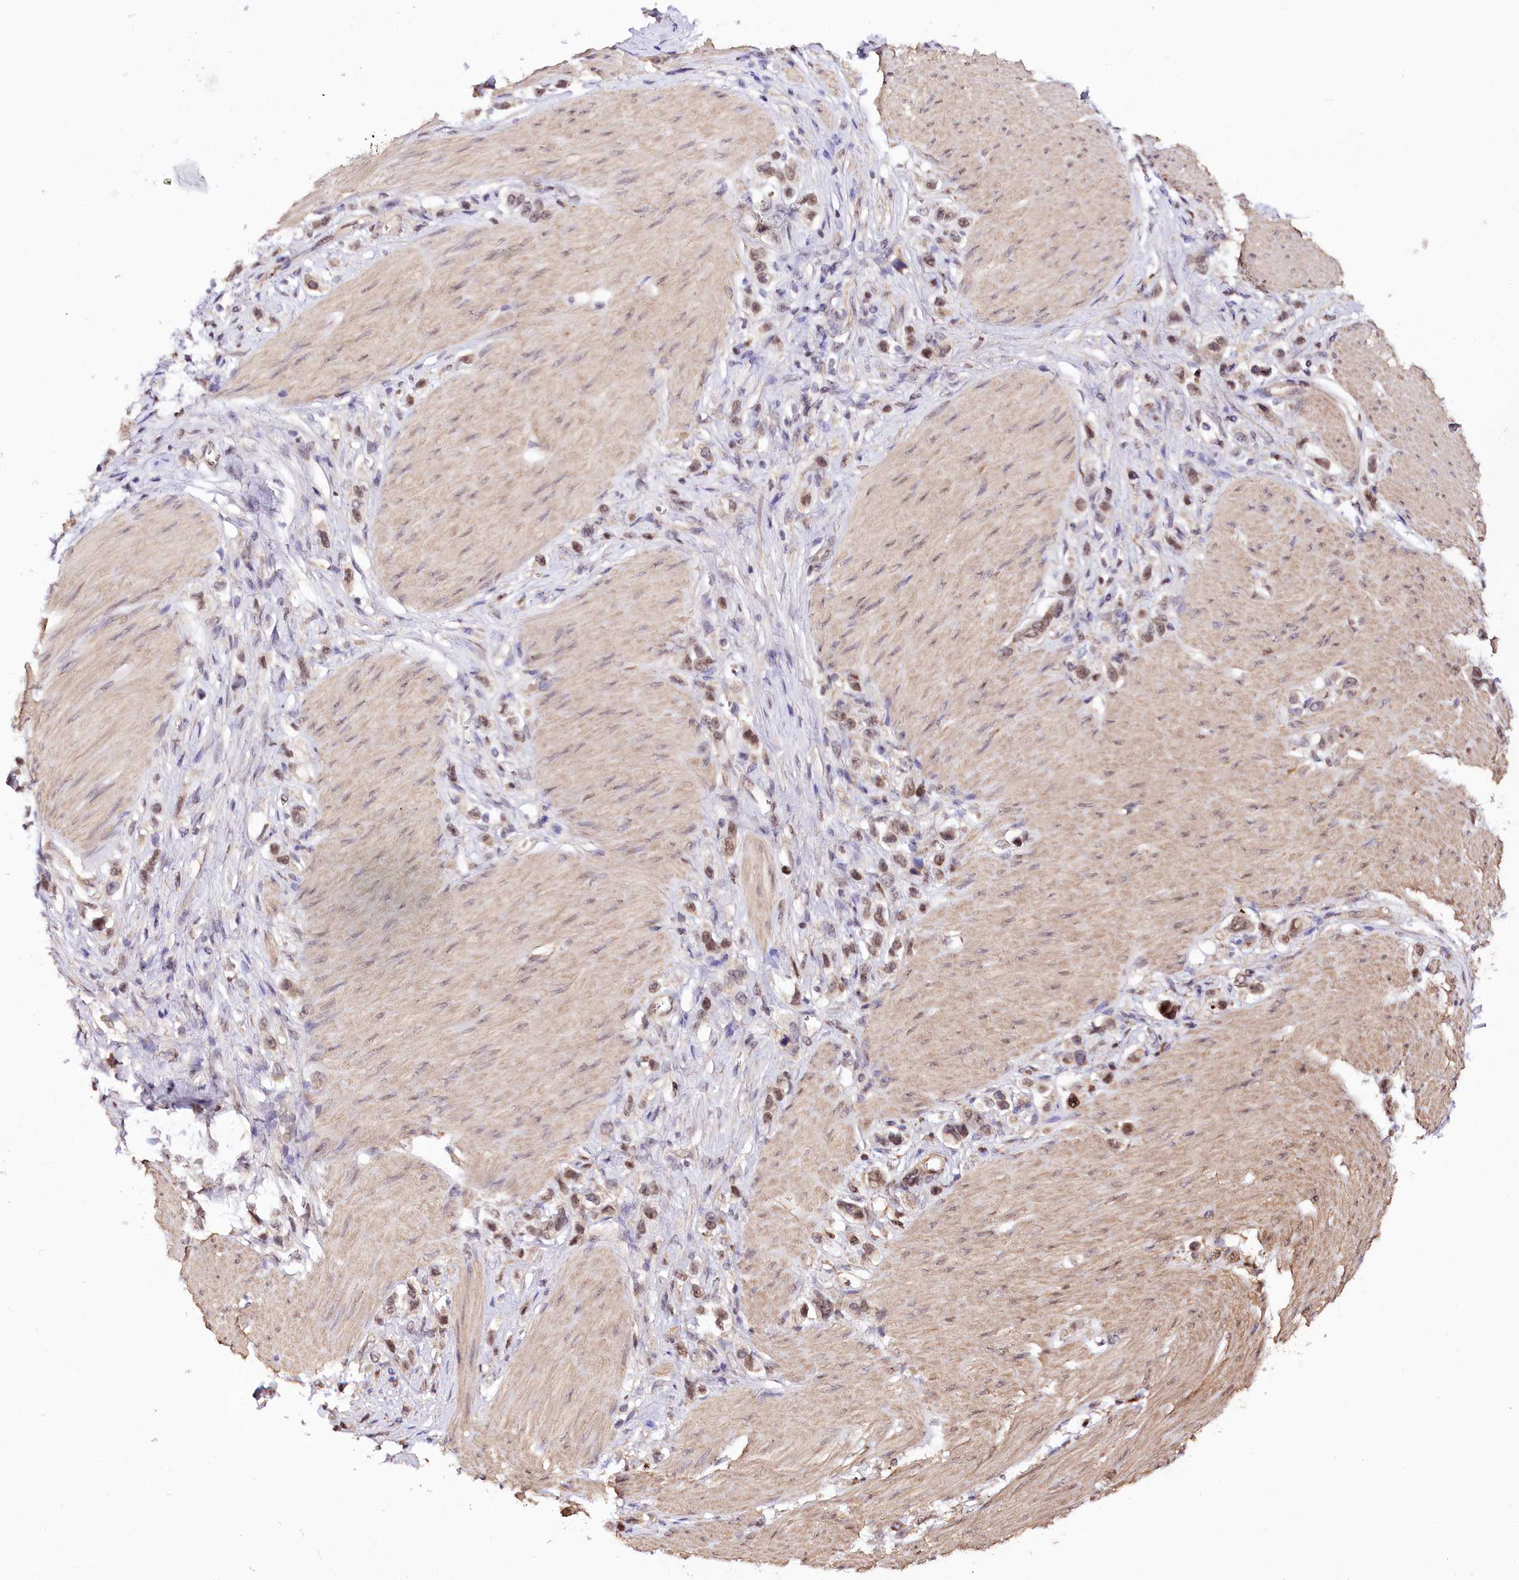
{"staining": {"intensity": "moderate", "quantity": ">75%", "location": "nuclear"}, "tissue": "stomach cancer", "cell_type": "Tumor cells", "image_type": "cancer", "snomed": [{"axis": "morphology", "description": "Normal tissue, NOS"}, {"axis": "morphology", "description": "Adenocarcinoma, NOS"}, {"axis": "topography", "description": "Stomach, upper"}, {"axis": "topography", "description": "Stomach"}], "caption": "Immunohistochemical staining of human adenocarcinoma (stomach) reveals medium levels of moderate nuclear expression in about >75% of tumor cells. The protein of interest is stained brown, and the nuclei are stained in blue (DAB (3,3'-diaminobenzidine) IHC with brightfield microscopy, high magnification).", "gene": "GNL3L", "patient": {"sex": "female", "age": 65}}